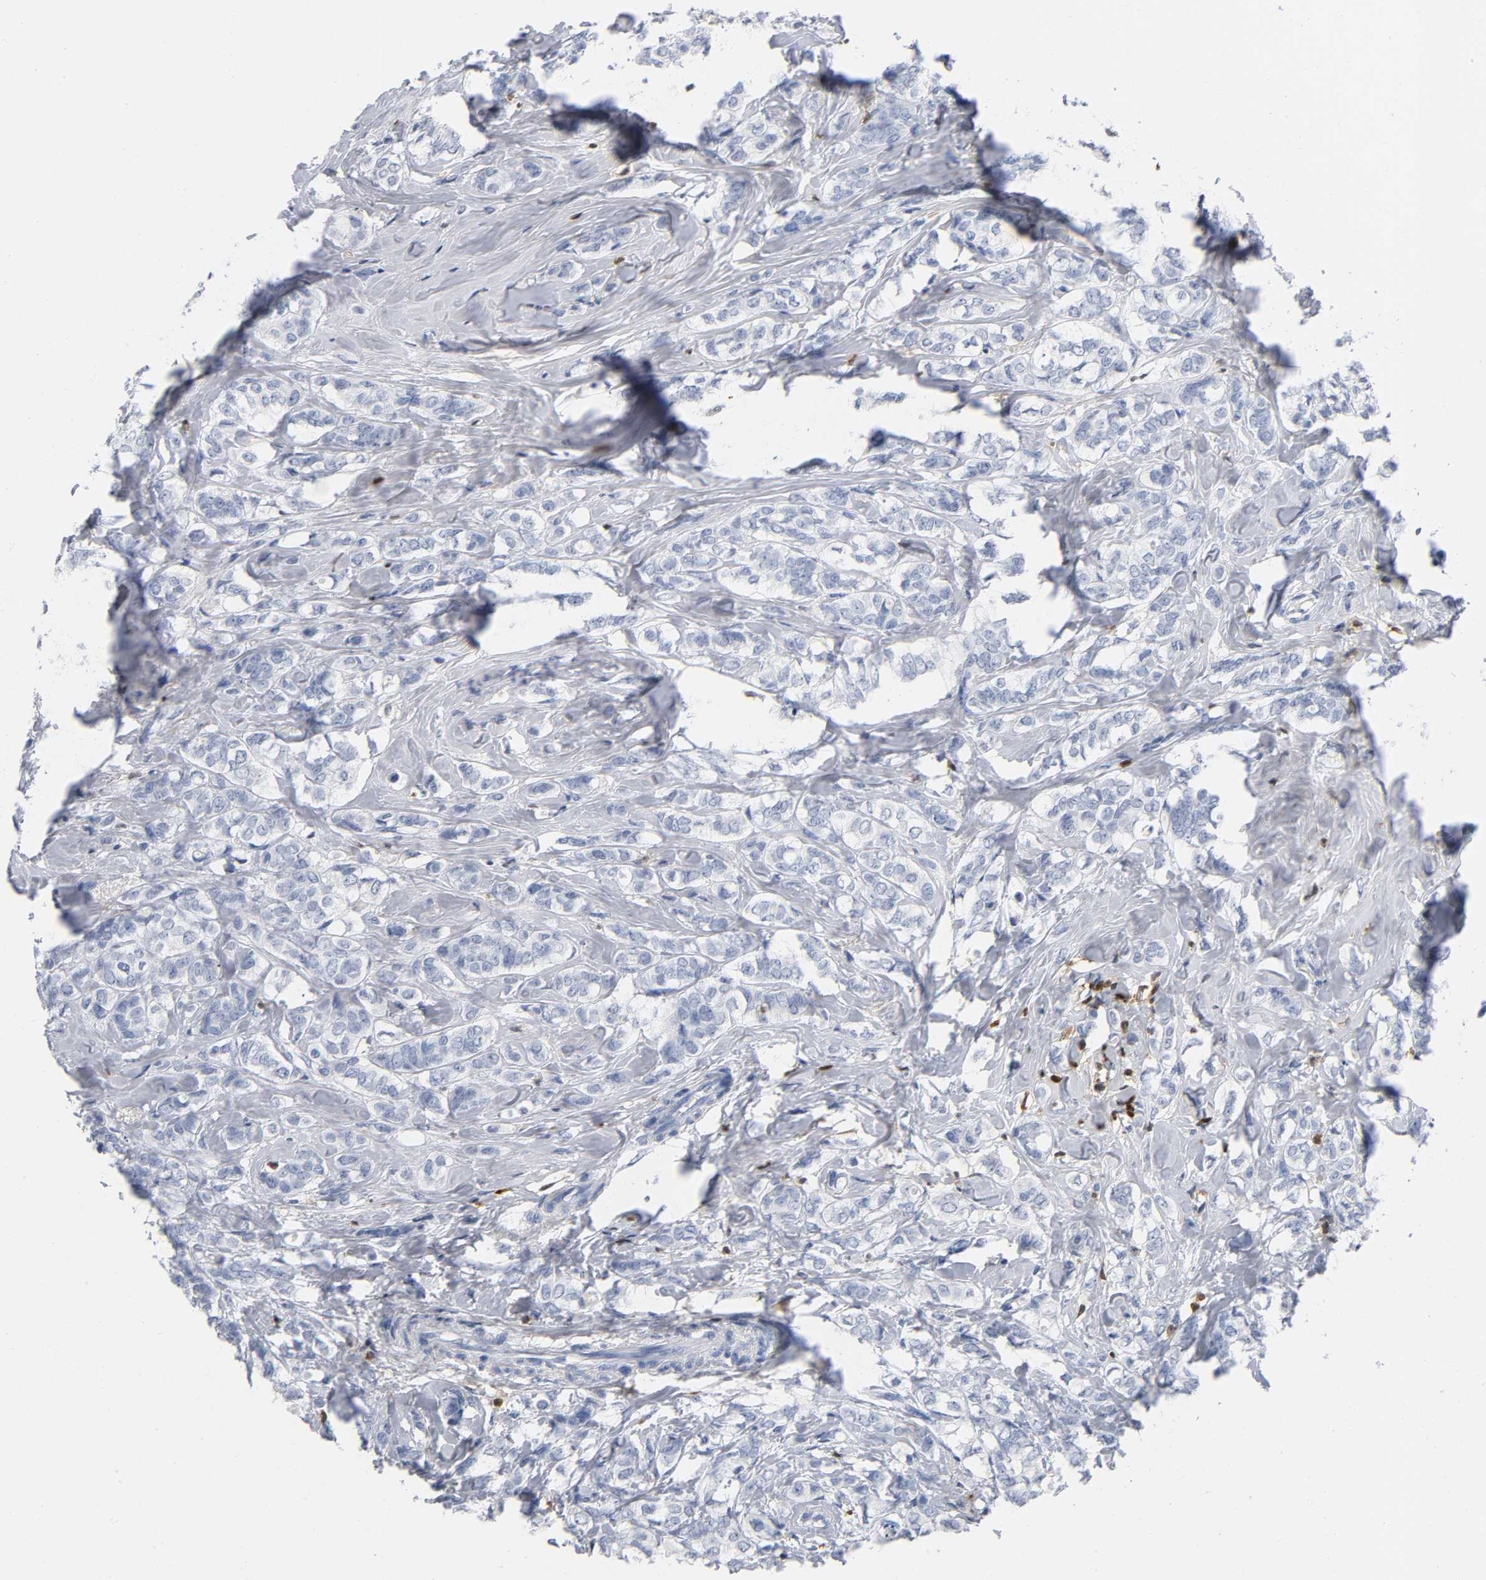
{"staining": {"intensity": "negative", "quantity": "none", "location": "none"}, "tissue": "breast cancer", "cell_type": "Tumor cells", "image_type": "cancer", "snomed": [{"axis": "morphology", "description": "Lobular carcinoma"}, {"axis": "topography", "description": "Breast"}], "caption": "Tumor cells are negative for protein expression in human breast cancer.", "gene": "DOK2", "patient": {"sex": "female", "age": 60}}